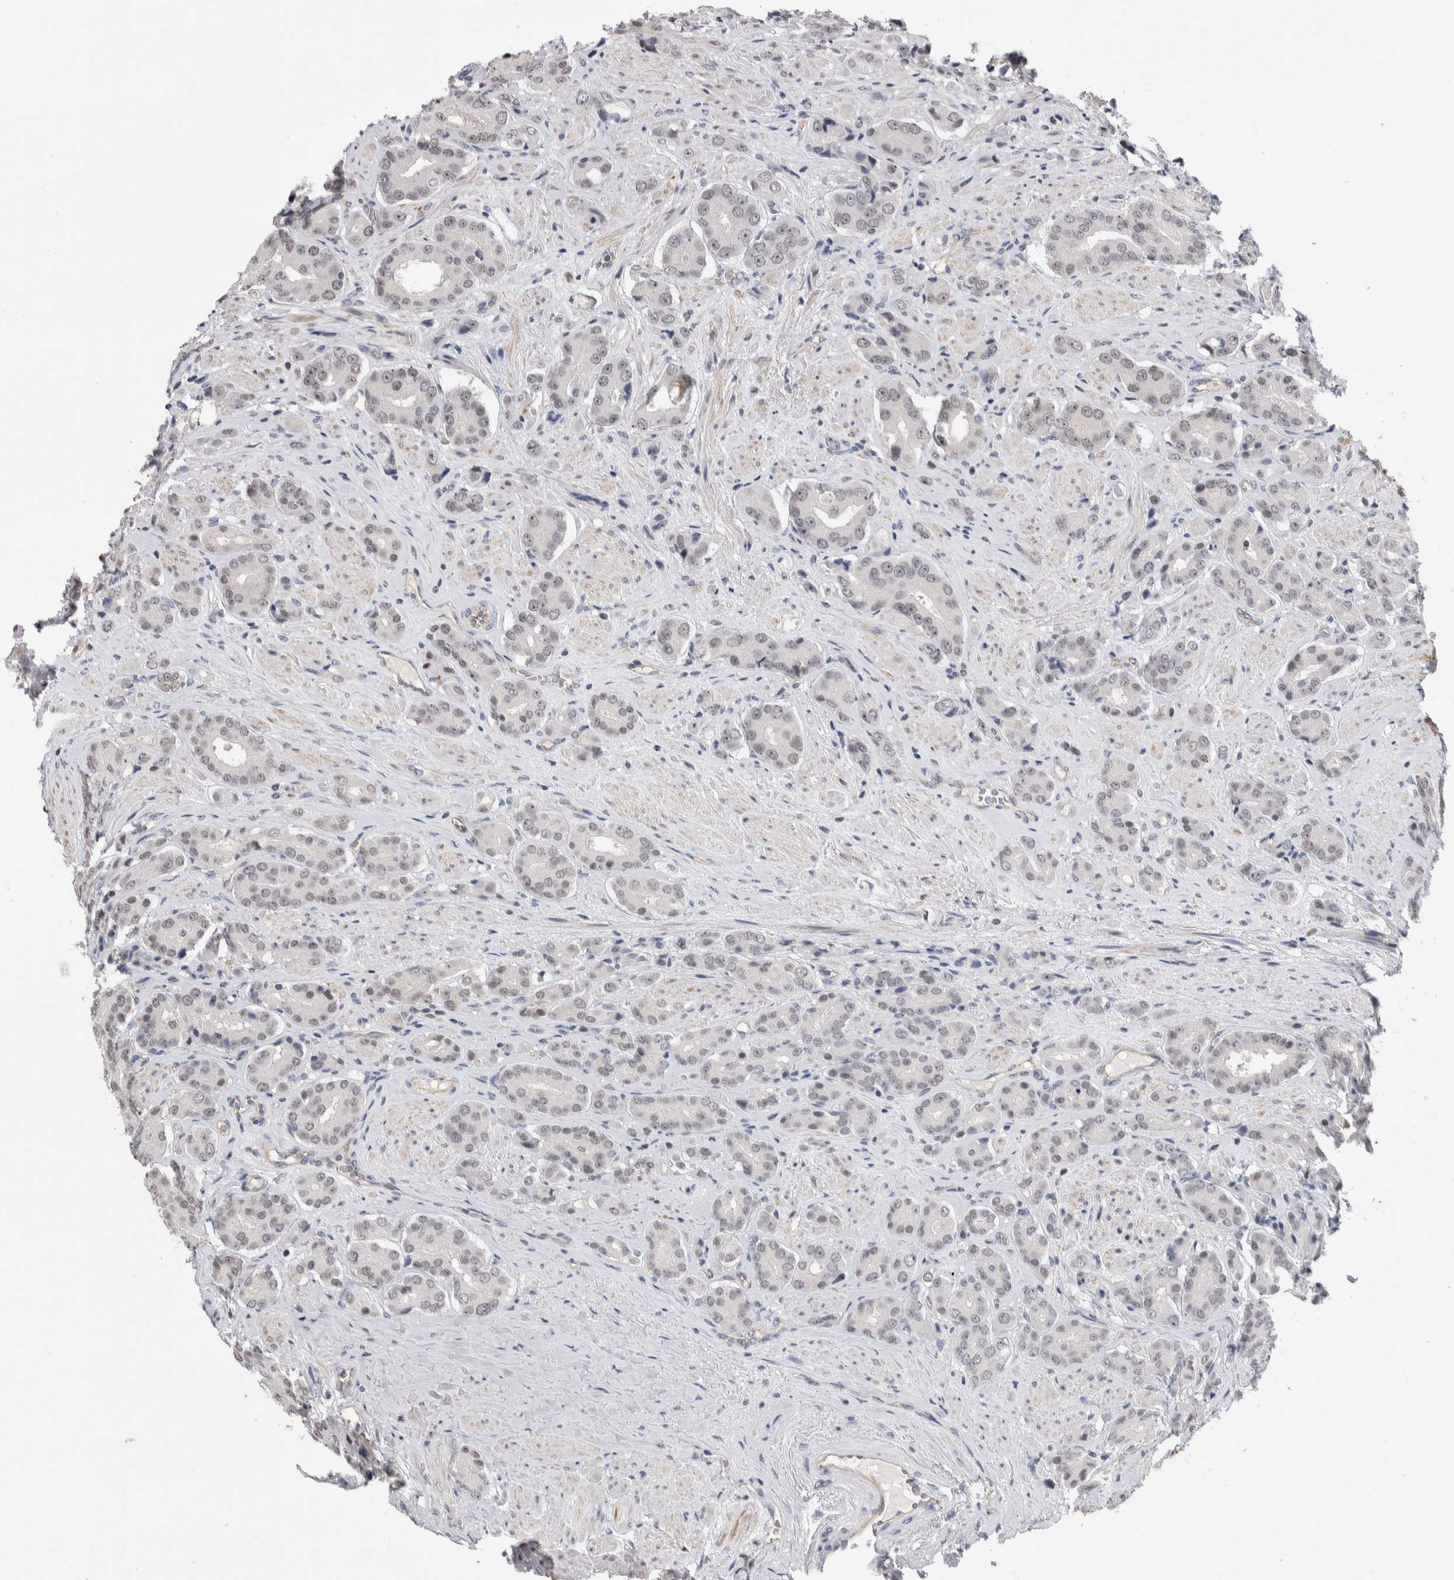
{"staining": {"intensity": "weak", "quantity": "<25%", "location": "nuclear"}, "tissue": "prostate cancer", "cell_type": "Tumor cells", "image_type": "cancer", "snomed": [{"axis": "morphology", "description": "Adenocarcinoma, High grade"}, {"axis": "topography", "description": "Prostate"}], "caption": "Tumor cells show no significant positivity in prostate cancer (adenocarcinoma (high-grade)).", "gene": "ZBTB49", "patient": {"sex": "male", "age": 71}}